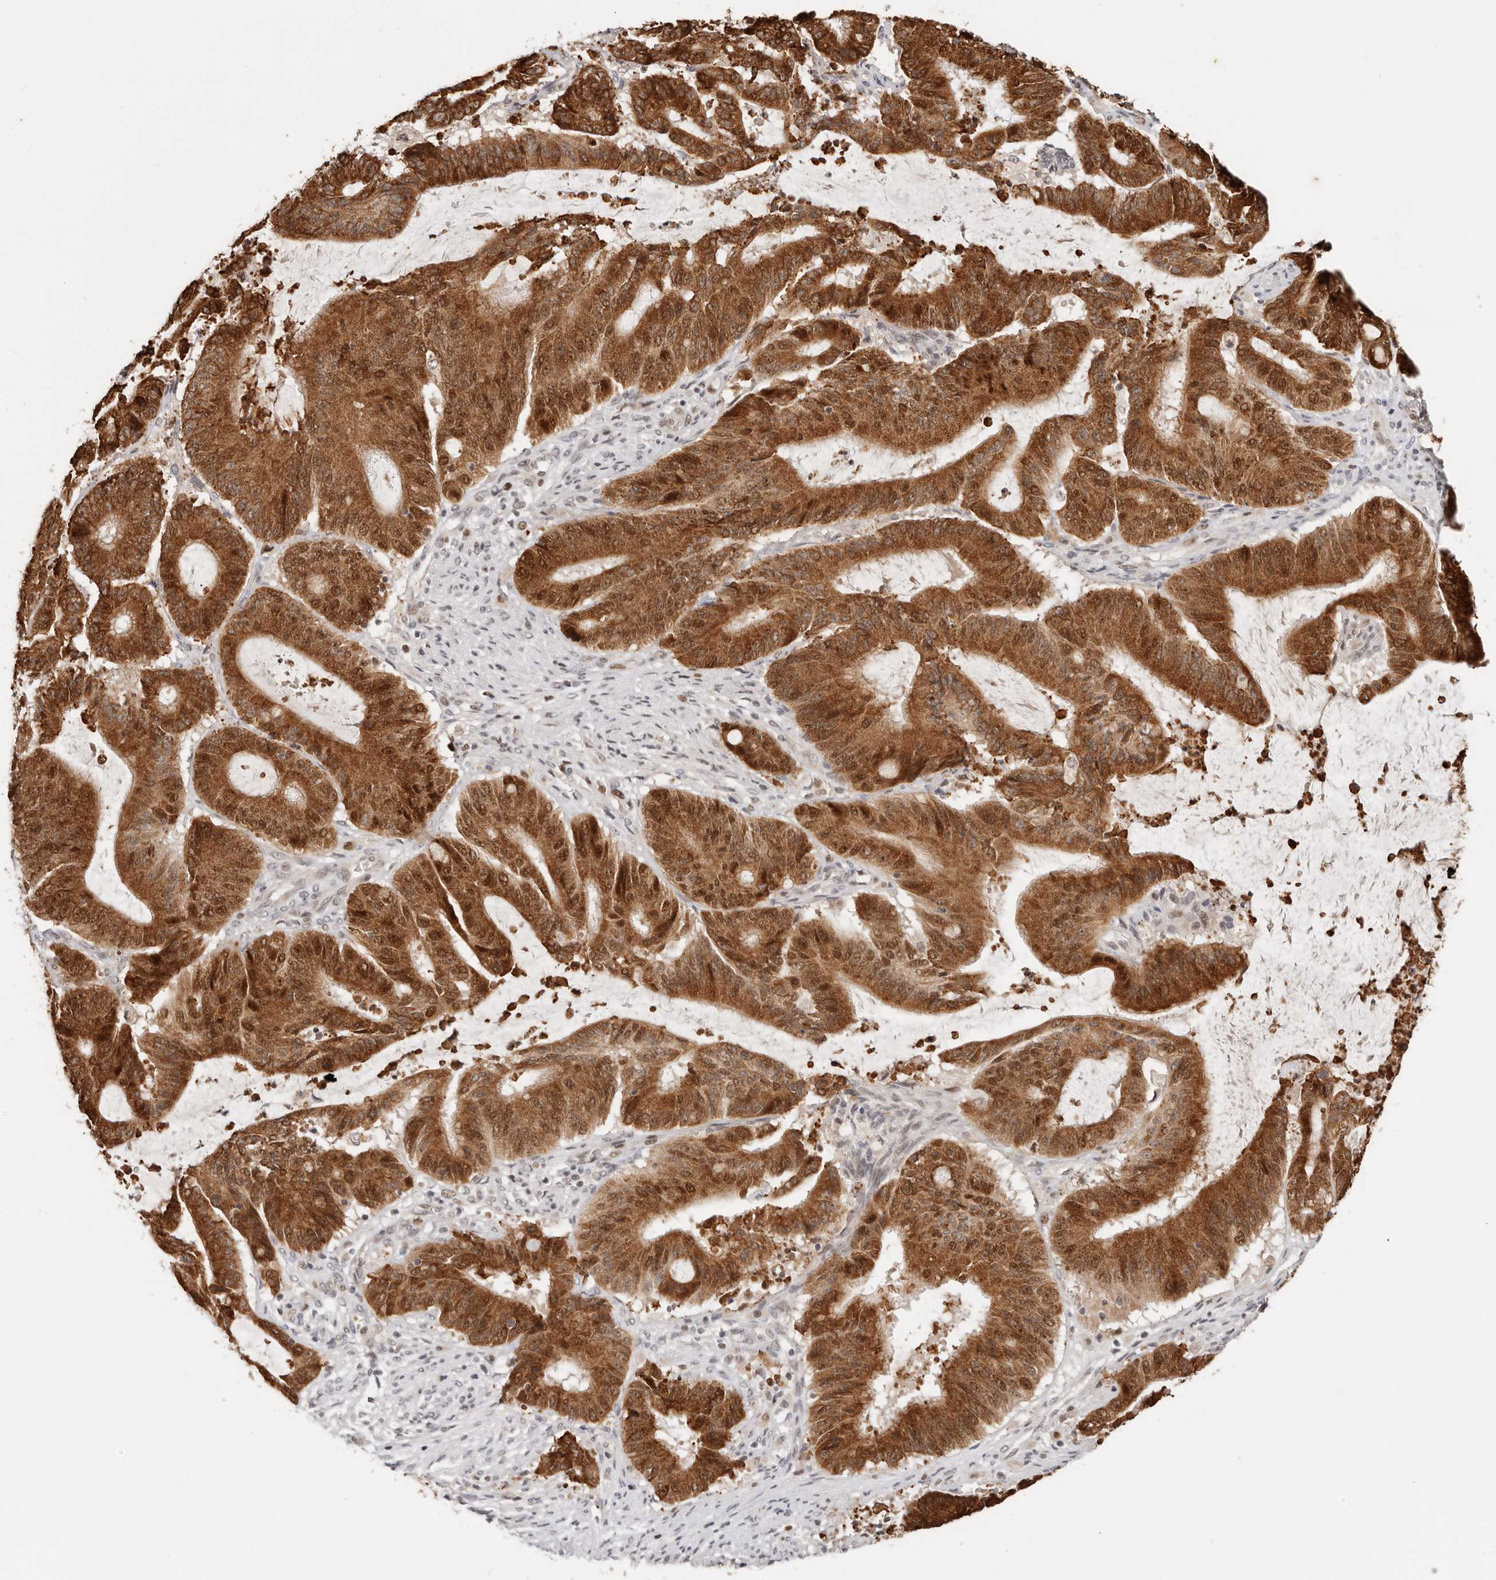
{"staining": {"intensity": "strong", "quantity": ">75%", "location": "cytoplasmic/membranous,nuclear"}, "tissue": "liver cancer", "cell_type": "Tumor cells", "image_type": "cancer", "snomed": [{"axis": "morphology", "description": "Normal tissue, NOS"}, {"axis": "morphology", "description": "Cholangiocarcinoma"}, {"axis": "topography", "description": "Liver"}, {"axis": "topography", "description": "Peripheral nerve tissue"}], "caption": "Strong cytoplasmic/membranous and nuclear staining for a protein is seen in approximately >75% of tumor cells of liver cancer (cholangiocarcinoma) using IHC.", "gene": "RFC2", "patient": {"sex": "female", "age": 73}}